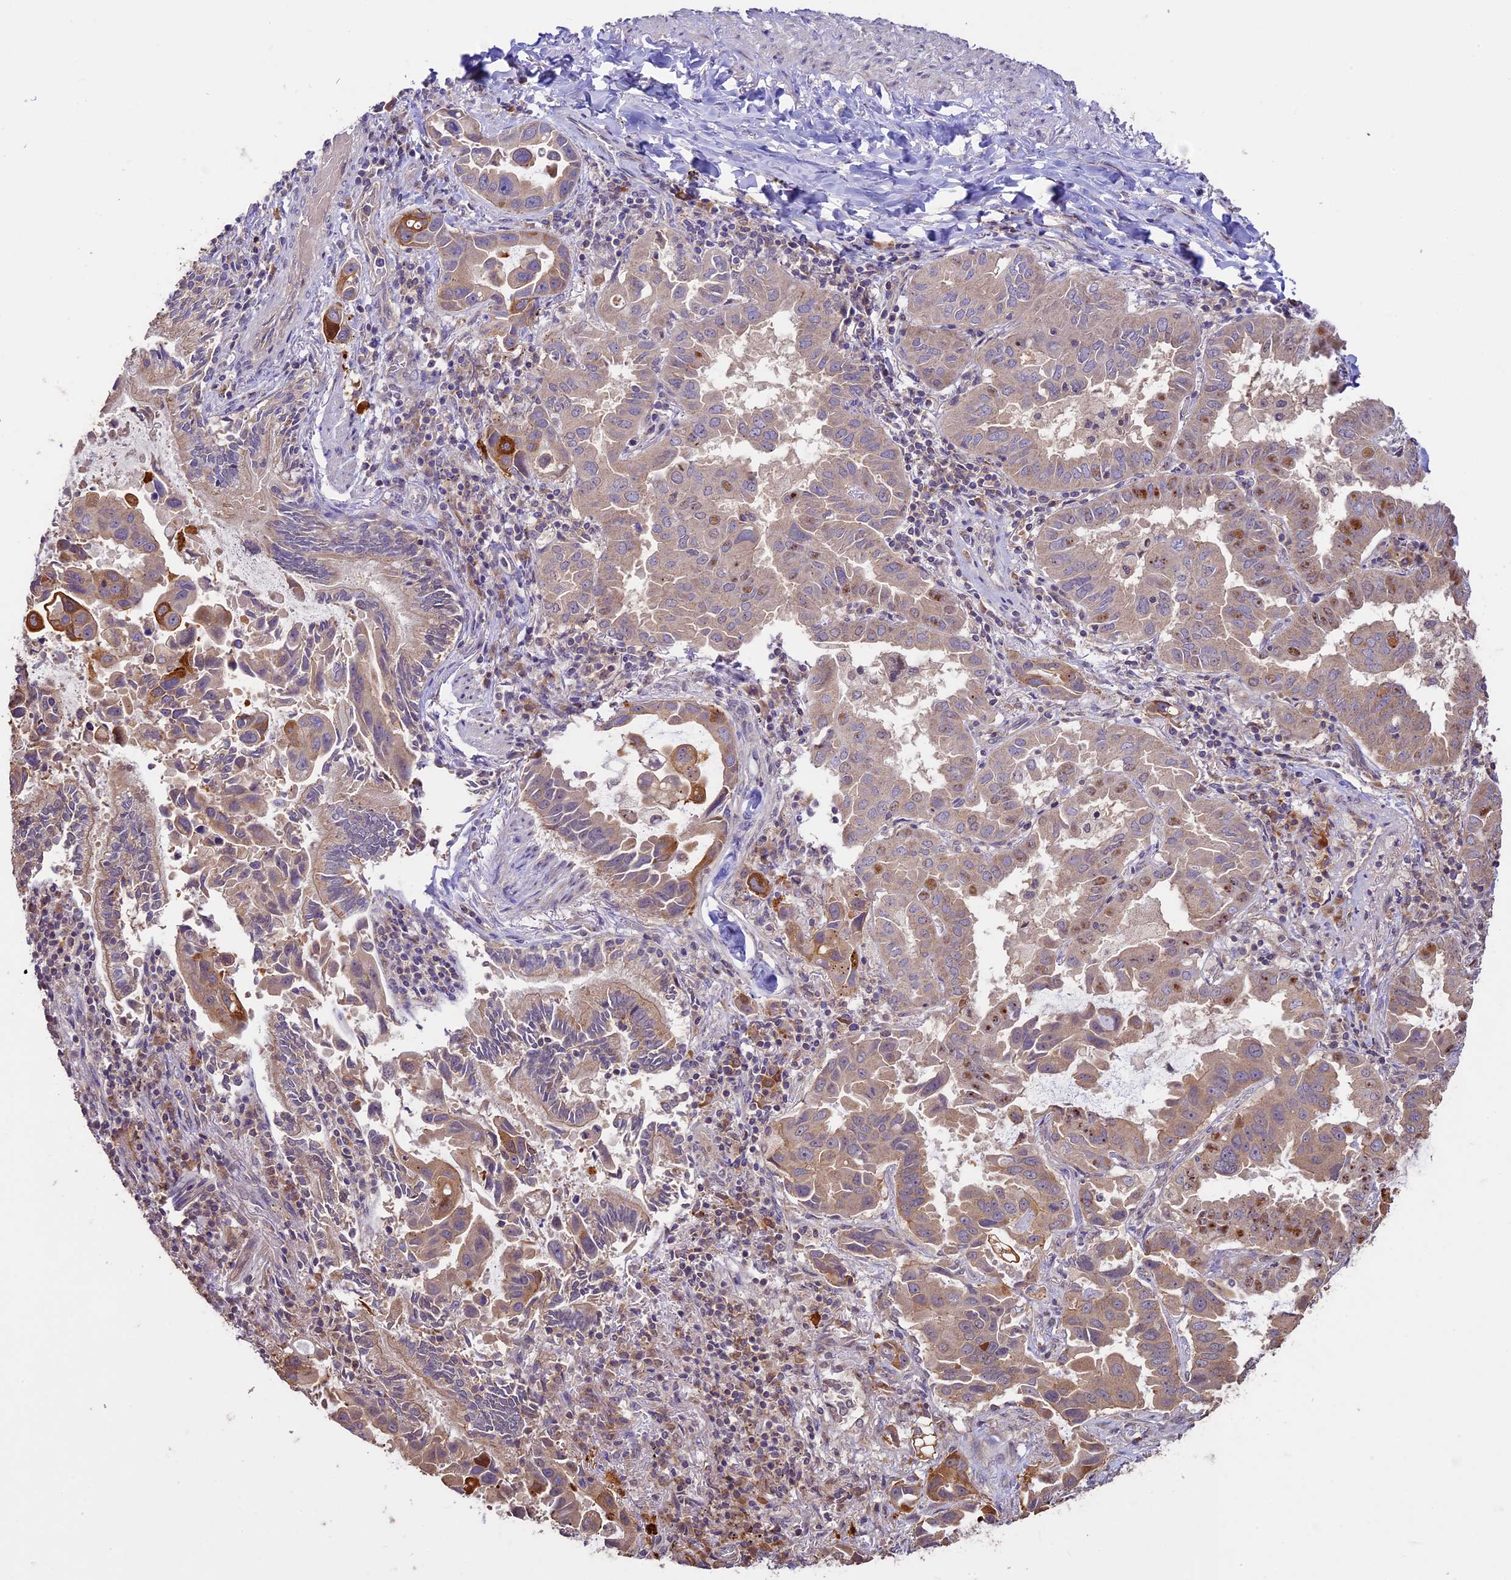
{"staining": {"intensity": "strong", "quantity": "<25%", "location": "cytoplasmic/membranous"}, "tissue": "lung cancer", "cell_type": "Tumor cells", "image_type": "cancer", "snomed": [{"axis": "morphology", "description": "Adenocarcinoma, NOS"}, {"axis": "topography", "description": "Lung"}], "caption": "A medium amount of strong cytoplasmic/membranous positivity is appreciated in about <25% of tumor cells in lung adenocarcinoma tissue. Ihc stains the protein in brown and the nuclei are stained blue.", "gene": "BCAS4", "patient": {"sex": "male", "age": 64}}